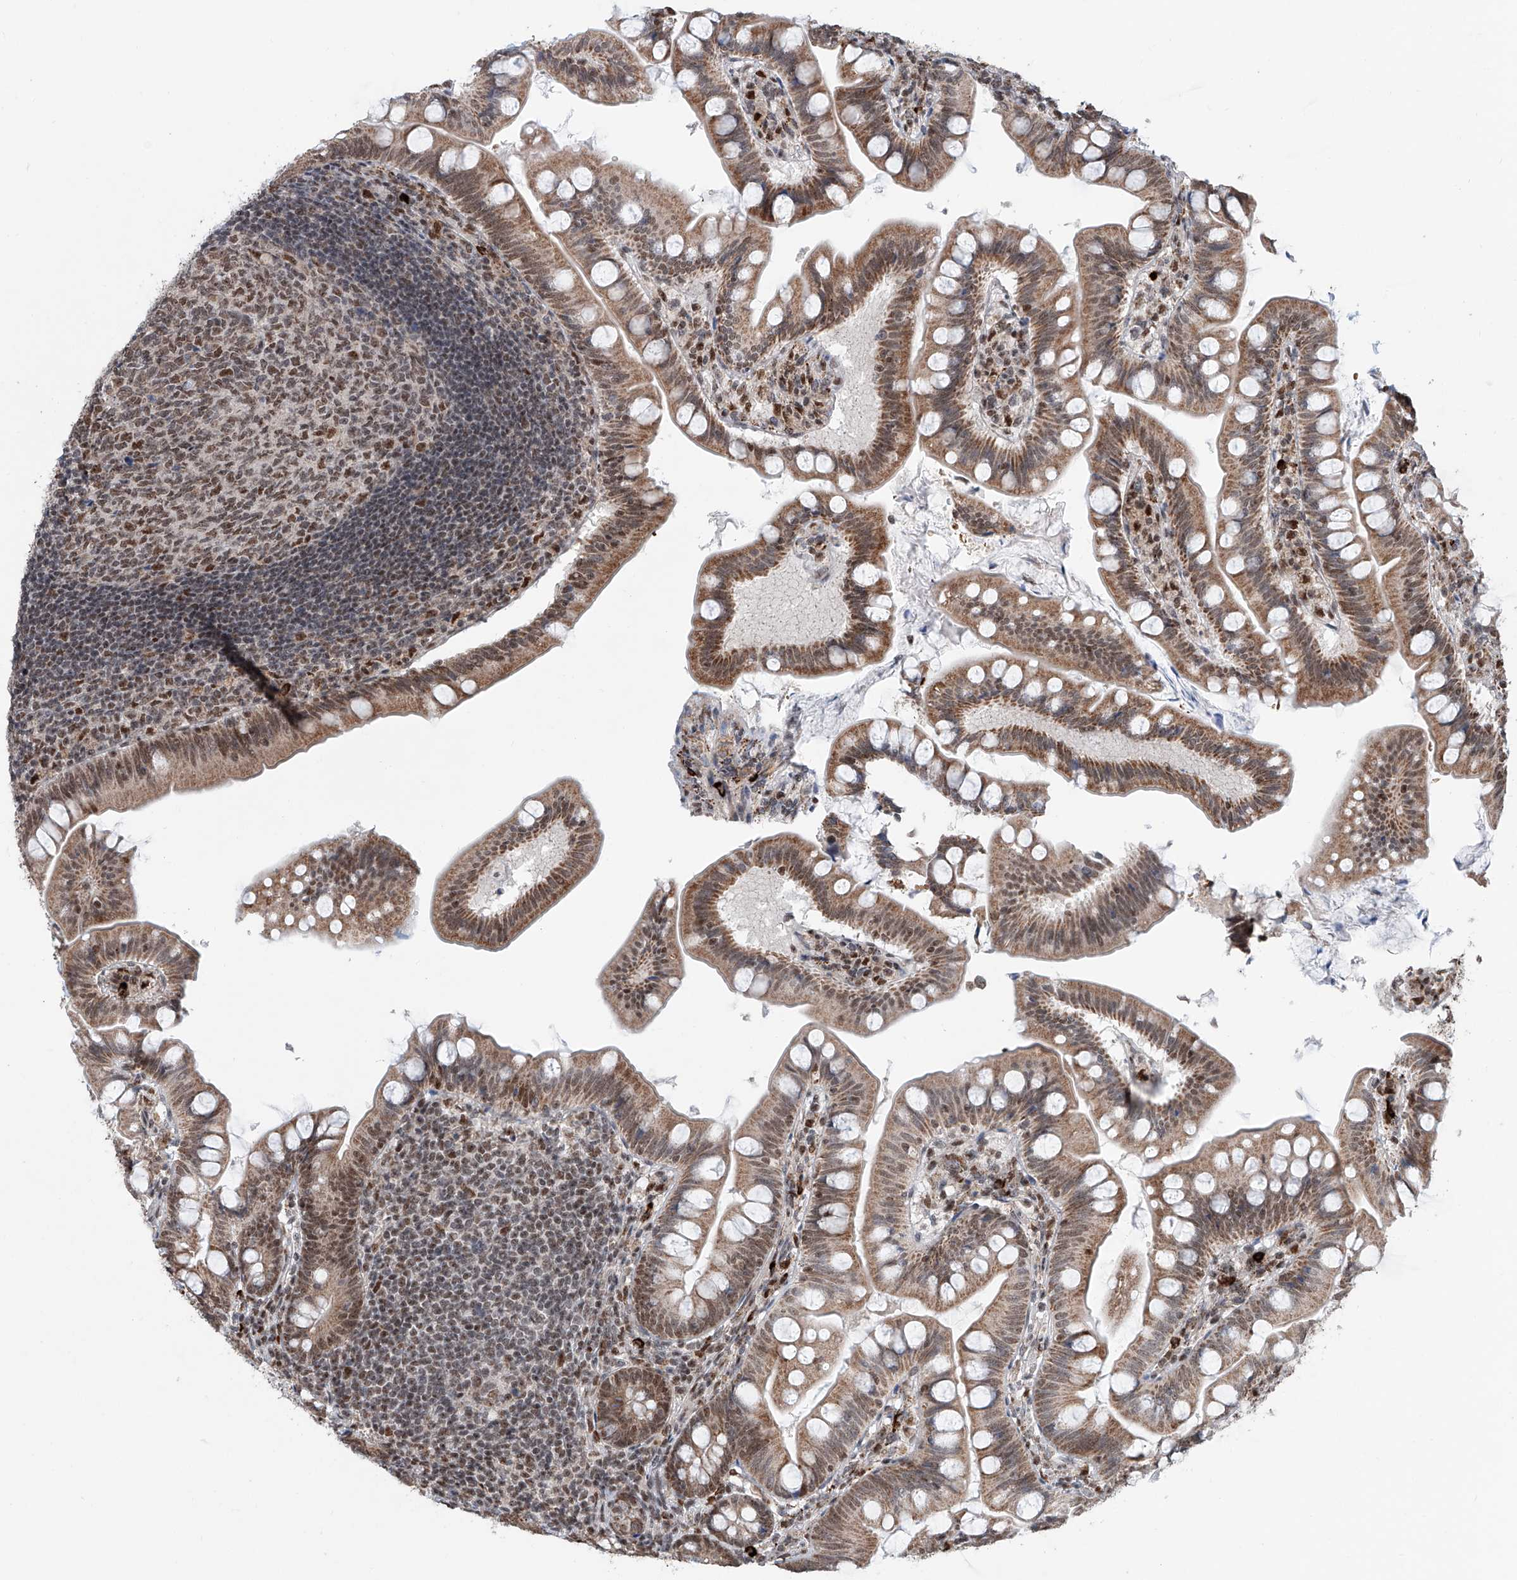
{"staining": {"intensity": "moderate", "quantity": ">75%", "location": "cytoplasmic/membranous,nuclear"}, "tissue": "small intestine", "cell_type": "Glandular cells", "image_type": "normal", "snomed": [{"axis": "morphology", "description": "Normal tissue, NOS"}, {"axis": "topography", "description": "Small intestine"}], "caption": "Immunohistochemical staining of unremarkable small intestine exhibits medium levels of moderate cytoplasmic/membranous,nuclear staining in about >75% of glandular cells.", "gene": "SDE2", "patient": {"sex": "male", "age": 7}}